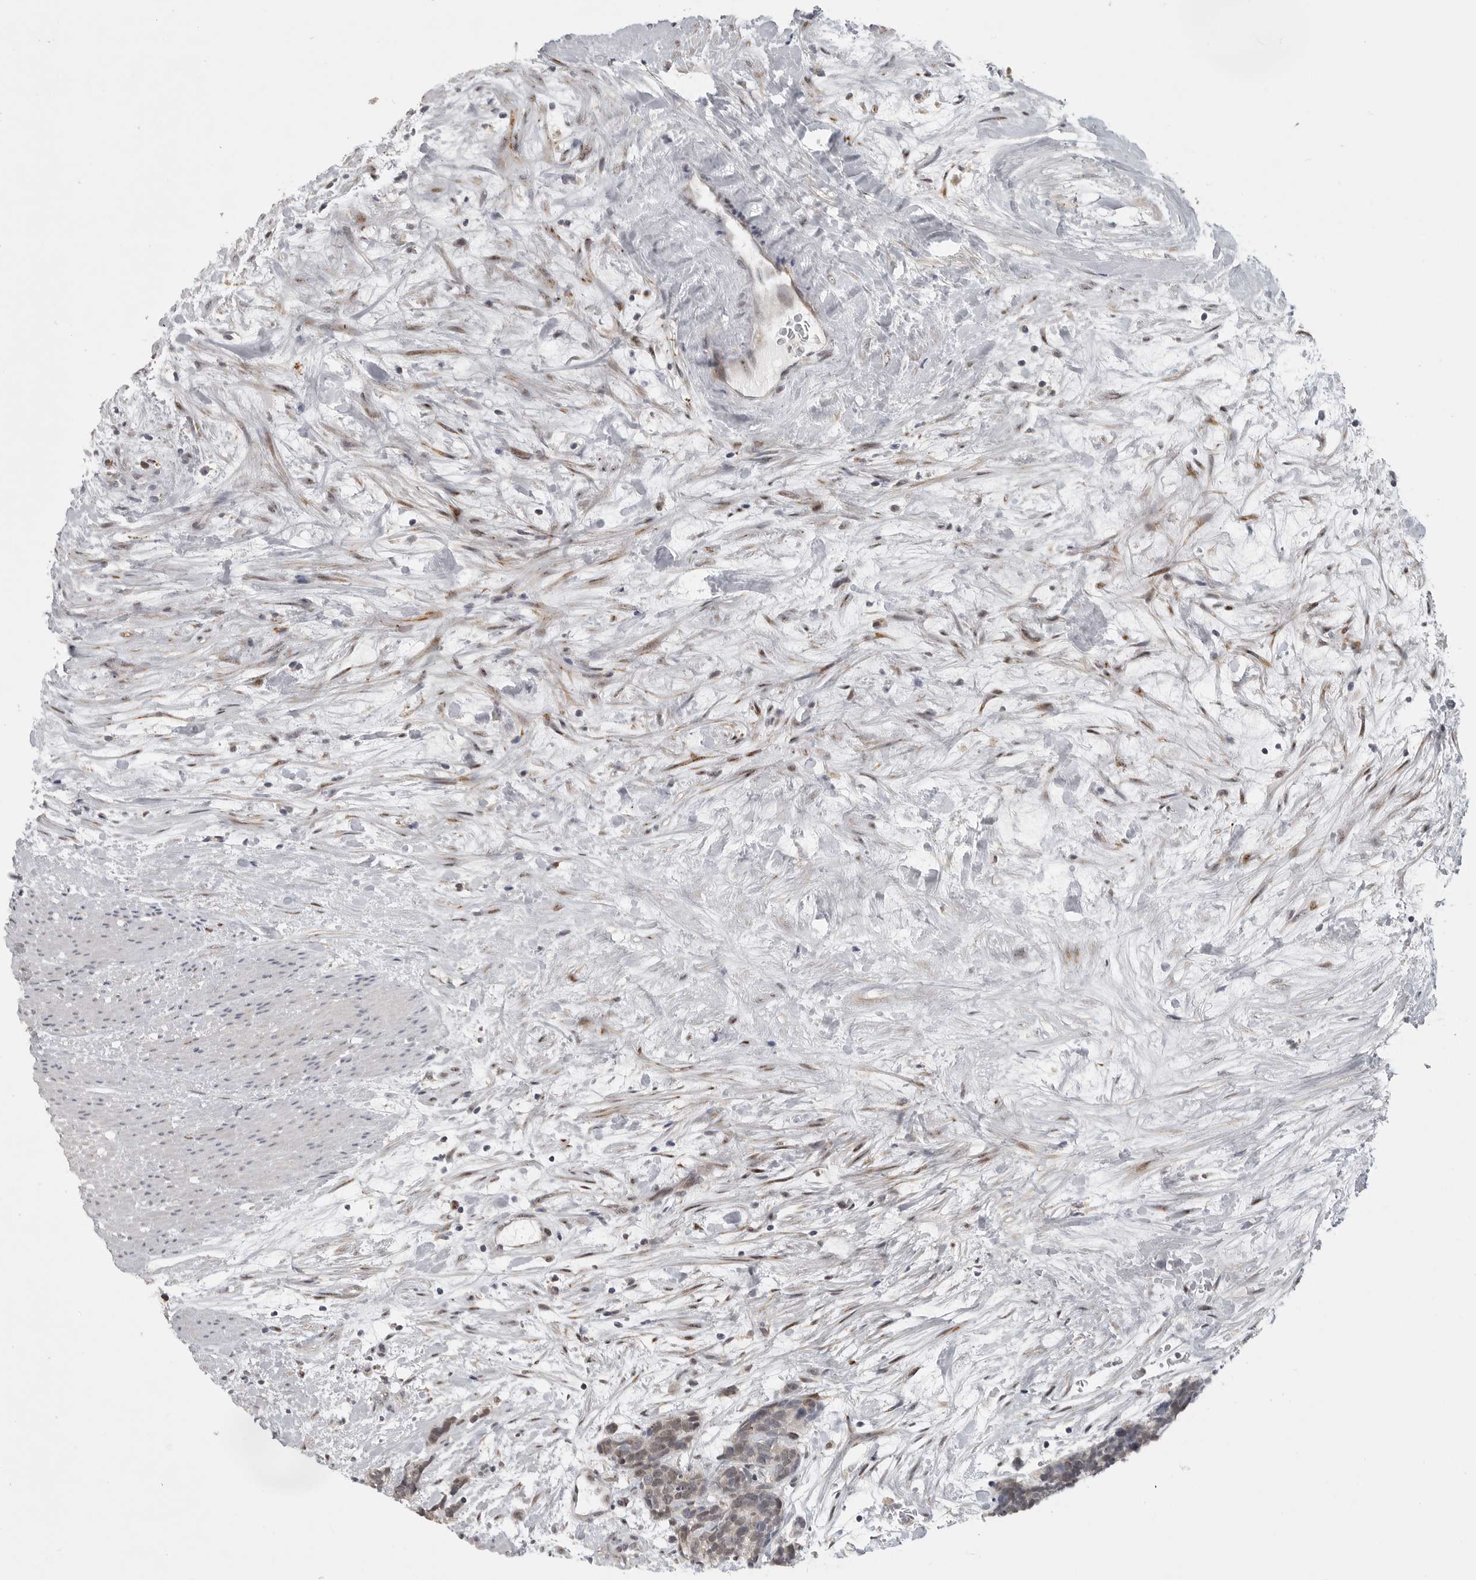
{"staining": {"intensity": "weak", "quantity": "<25%", "location": "nuclear"}, "tissue": "carcinoid", "cell_type": "Tumor cells", "image_type": "cancer", "snomed": [{"axis": "morphology", "description": "Carcinoma, NOS"}, {"axis": "morphology", "description": "Carcinoid, malignant, NOS"}, {"axis": "topography", "description": "Urinary bladder"}], "caption": "There is no significant expression in tumor cells of carcinoma. (DAB immunohistochemistry with hematoxylin counter stain).", "gene": "POLE2", "patient": {"sex": "male", "age": 57}}